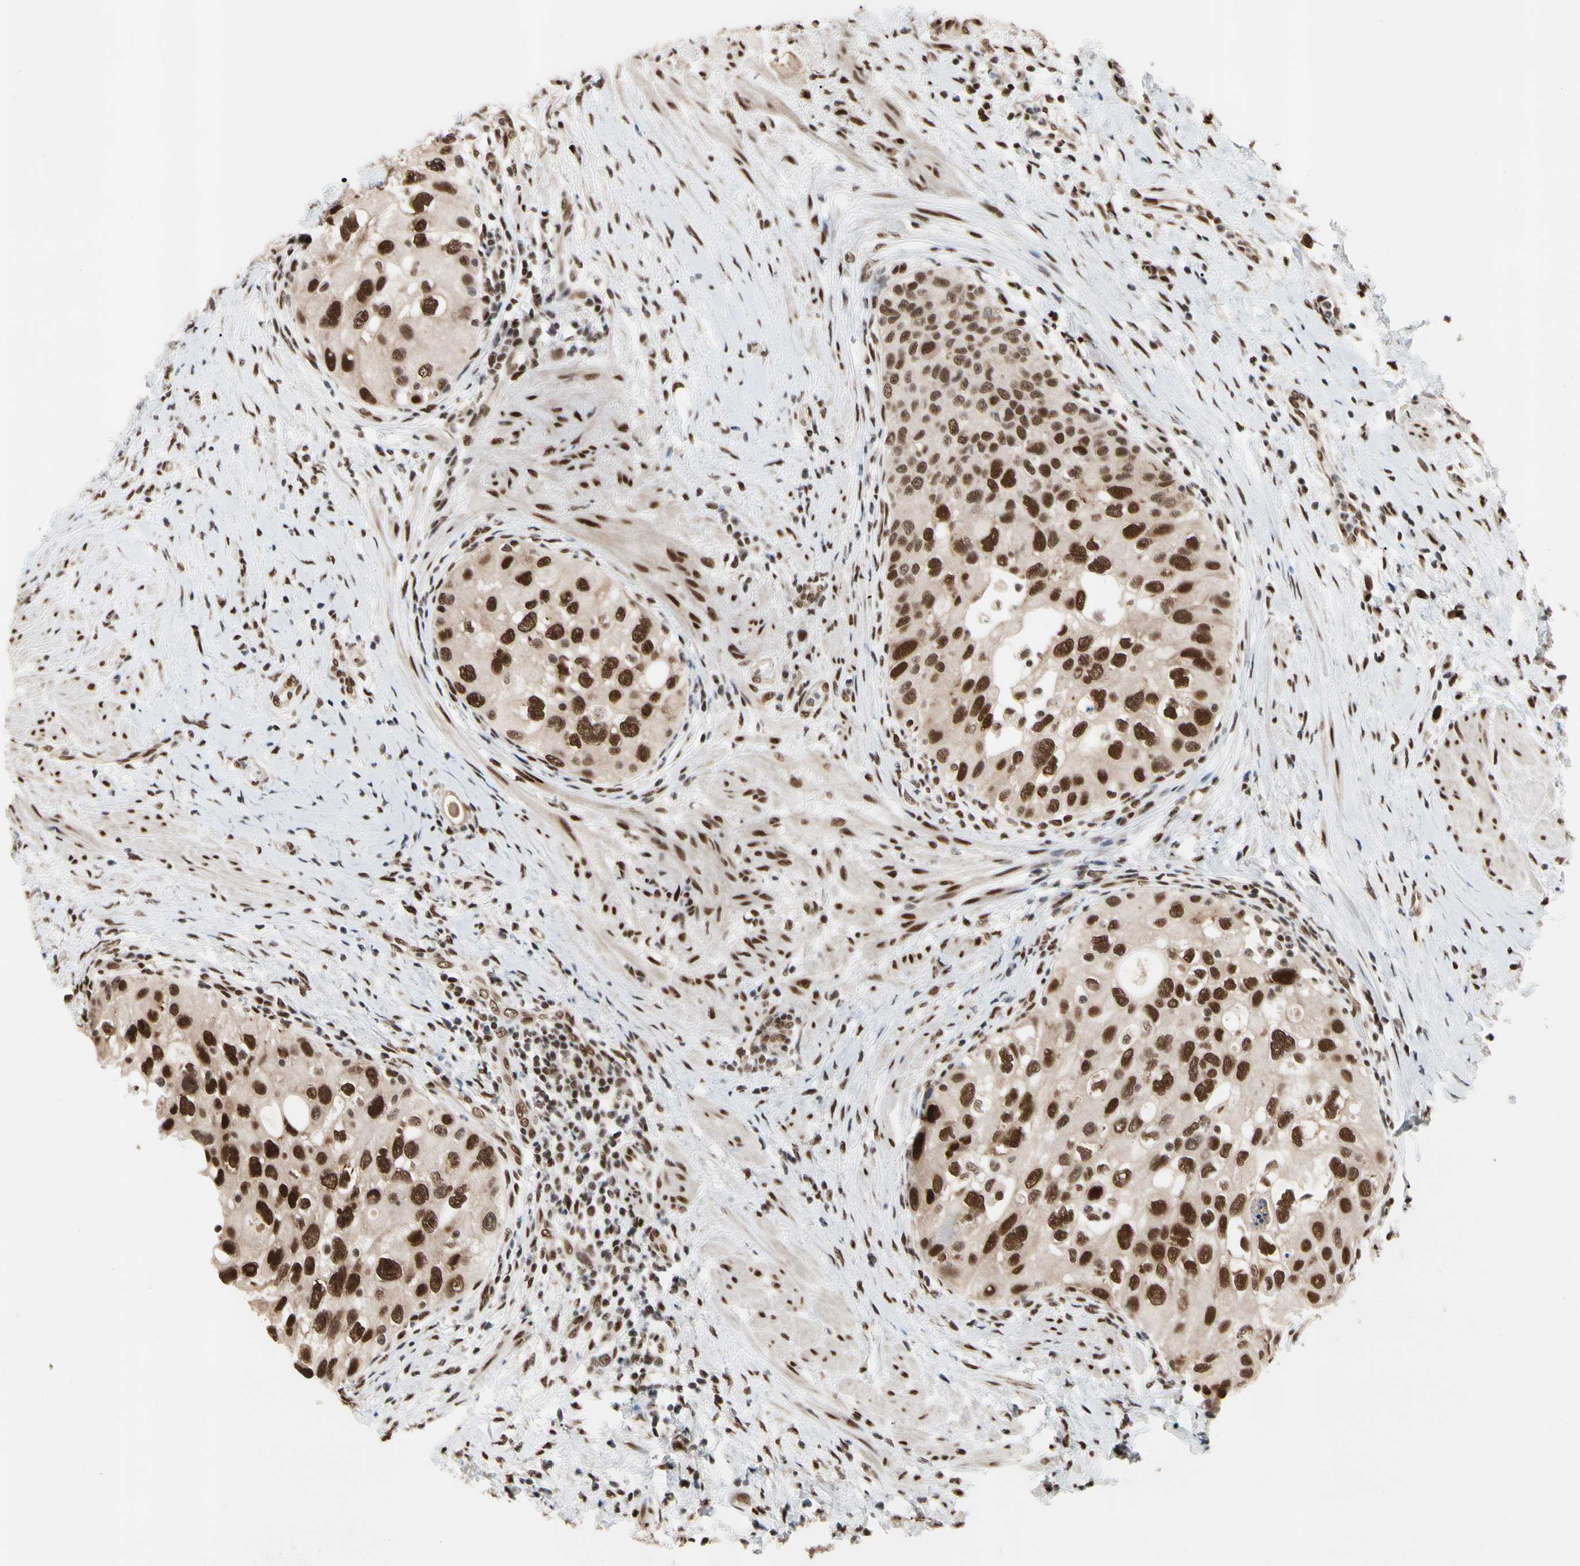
{"staining": {"intensity": "strong", "quantity": ">75%", "location": "nuclear"}, "tissue": "urothelial cancer", "cell_type": "Tumor cells", "image_type": "cancer", "snomed": [{"axis": "morphology", "description": "Urothelial carcinoma, High grade"}, {"axis": "topography", "description": "Urinary bladder"}], "caption": "IHC staining of urothelial carcinoma (high-grade), which displays high levels of strong nuclear staining in approximately >75% of tumor cells indicating strong nuclear protein expression. The staining was performed using DAB (brown) for protein detection and nuclei were counterstained in hematoxylin (blue).", "gene": "FAM98B", "patient": {"sex": "female", "age": 56}}